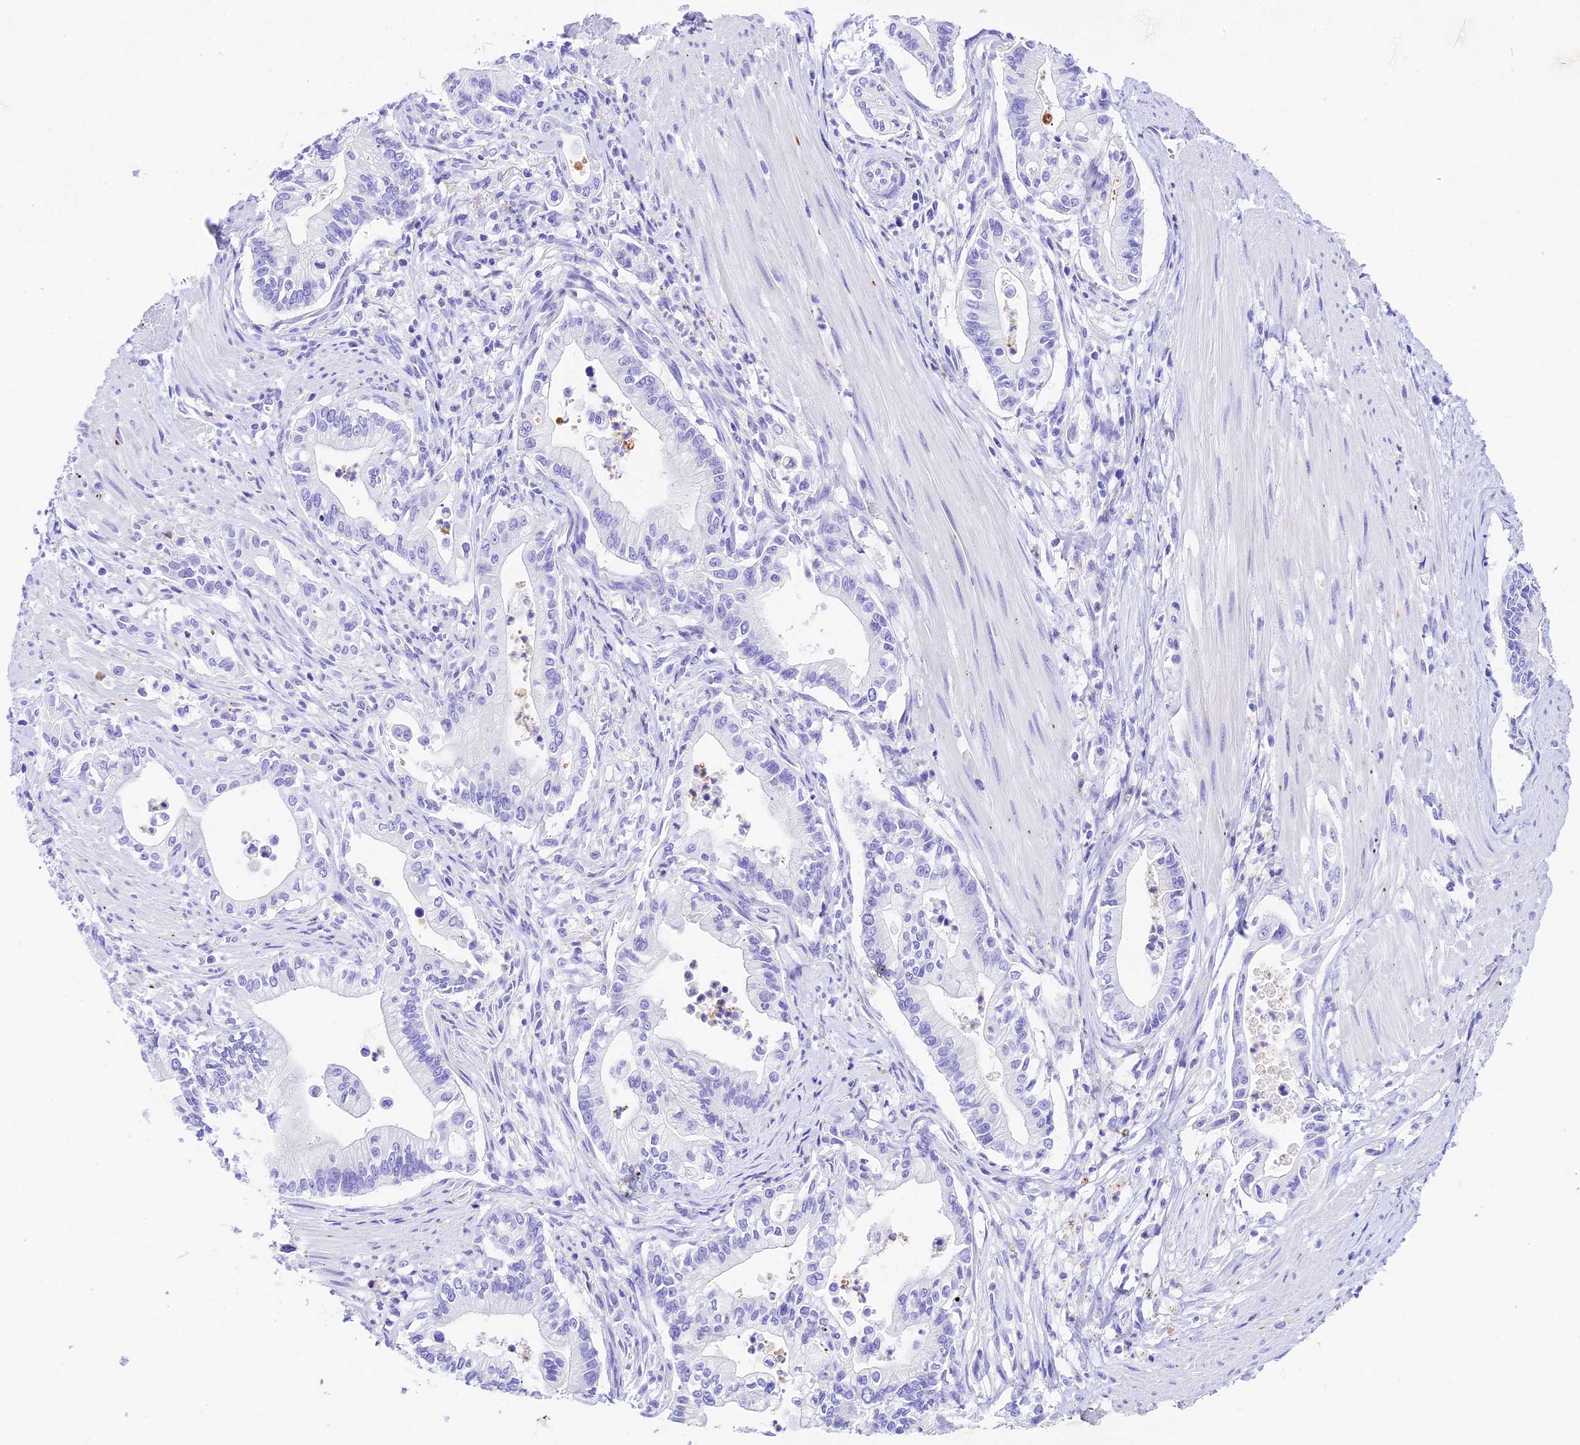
{"staining": {"intensity": "negative", "quantity": "none", "location": "none"}, "tissue": "pancreatic cancer", "cell_type": "Tumor cells", "image_type": "cancer", "snomed": [{"axis": "morphology", "description": "Adenocarcinoma, NOS"}, {"axis": "topography", "description": "Pancreas"}], "caption": "Immunohistochemistry image of neoplastic tissue: human pancreatic cancer (adenocarcinoma) stained with DAB (3,3'-diaminobenzidine) displays no significant protein expression in tumor cells. The staining was performed using DAB to visualize the protein expression in brown, while the nuclei were stained in blue with hematoxylin (Magnification: 20x).", "gene": "PSG11", "patient": {"sex": "male", "age": 78}}